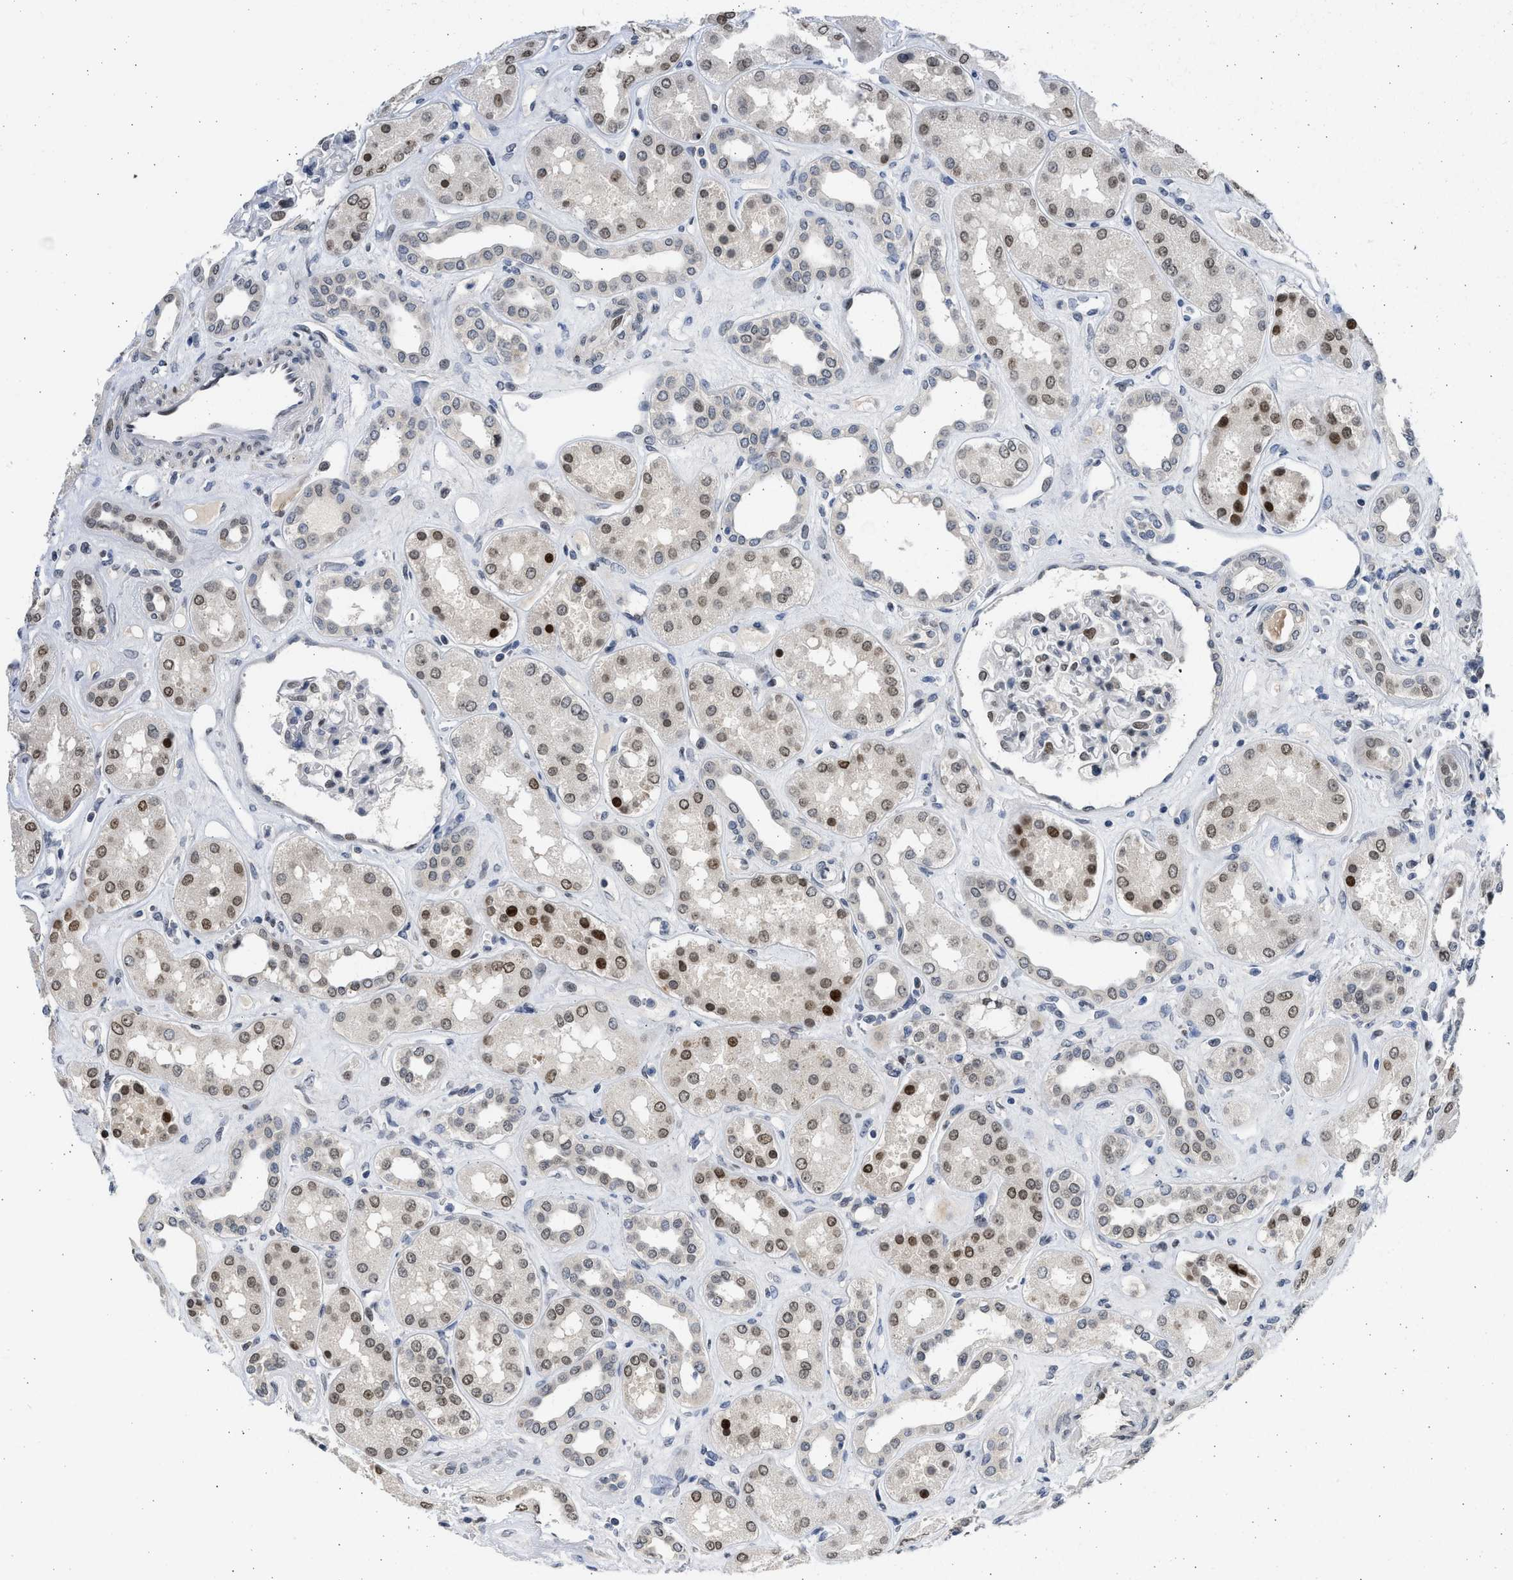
{"staining": {"intensity": "moderate", "quantity": "<25%", "location": "nuclear"}, "tissue": "kidney", "cell_type": "Cells in glomeruli", "image_type": "normal", "snomed": [{"axis": "morphology", "description": "Normal tissue, NOS"}, {"axis": "topography", "description": "Kidney"}], "caption": "This image exhibits IHC staining of unremarkable kidney, with low moderate nuclear expression in about <25% of cells in glomeruli.", "gene": "HMGN3", "patient": {"sex": "male", "age": 59}}